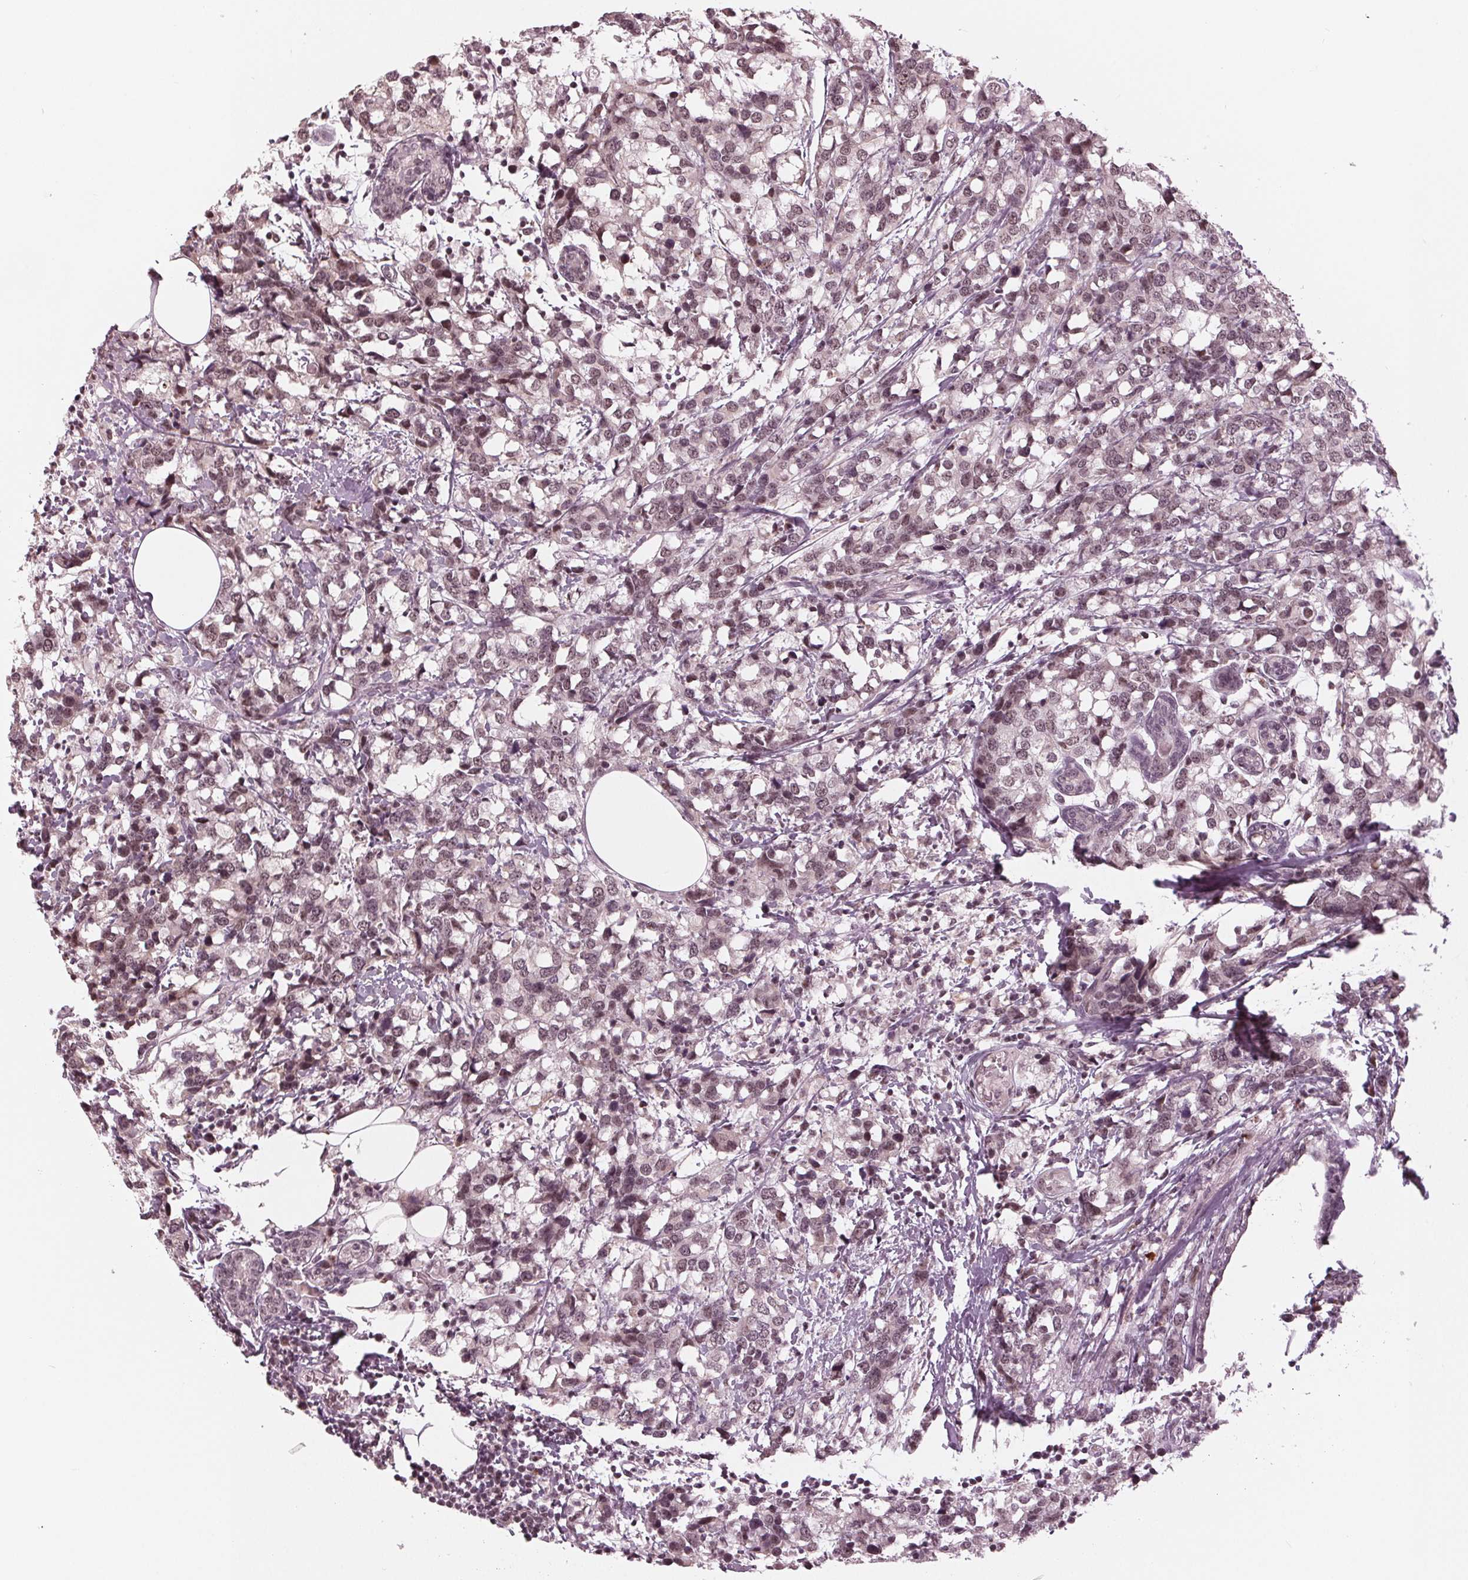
{"staining": {"intensity": "weak", "quantity": ">75%", "location": "nuclear"}, "tissue": "breast cancer", "cell_type": "Tumor cells", "image_type": "cancer", "snomed": [{"axis": "morphology", "description": "Lobular carcinoma"}, {"axis": "topography", "description": "Breast"}], "caption": "IHC micrograph of breast cancer stained for a protein (brown), which reveals low levels of weak nuclear positivity in approximately >75% of tumor cells.", "gene": "SLX4", "patient": {"sex": "female", "age": 59}}